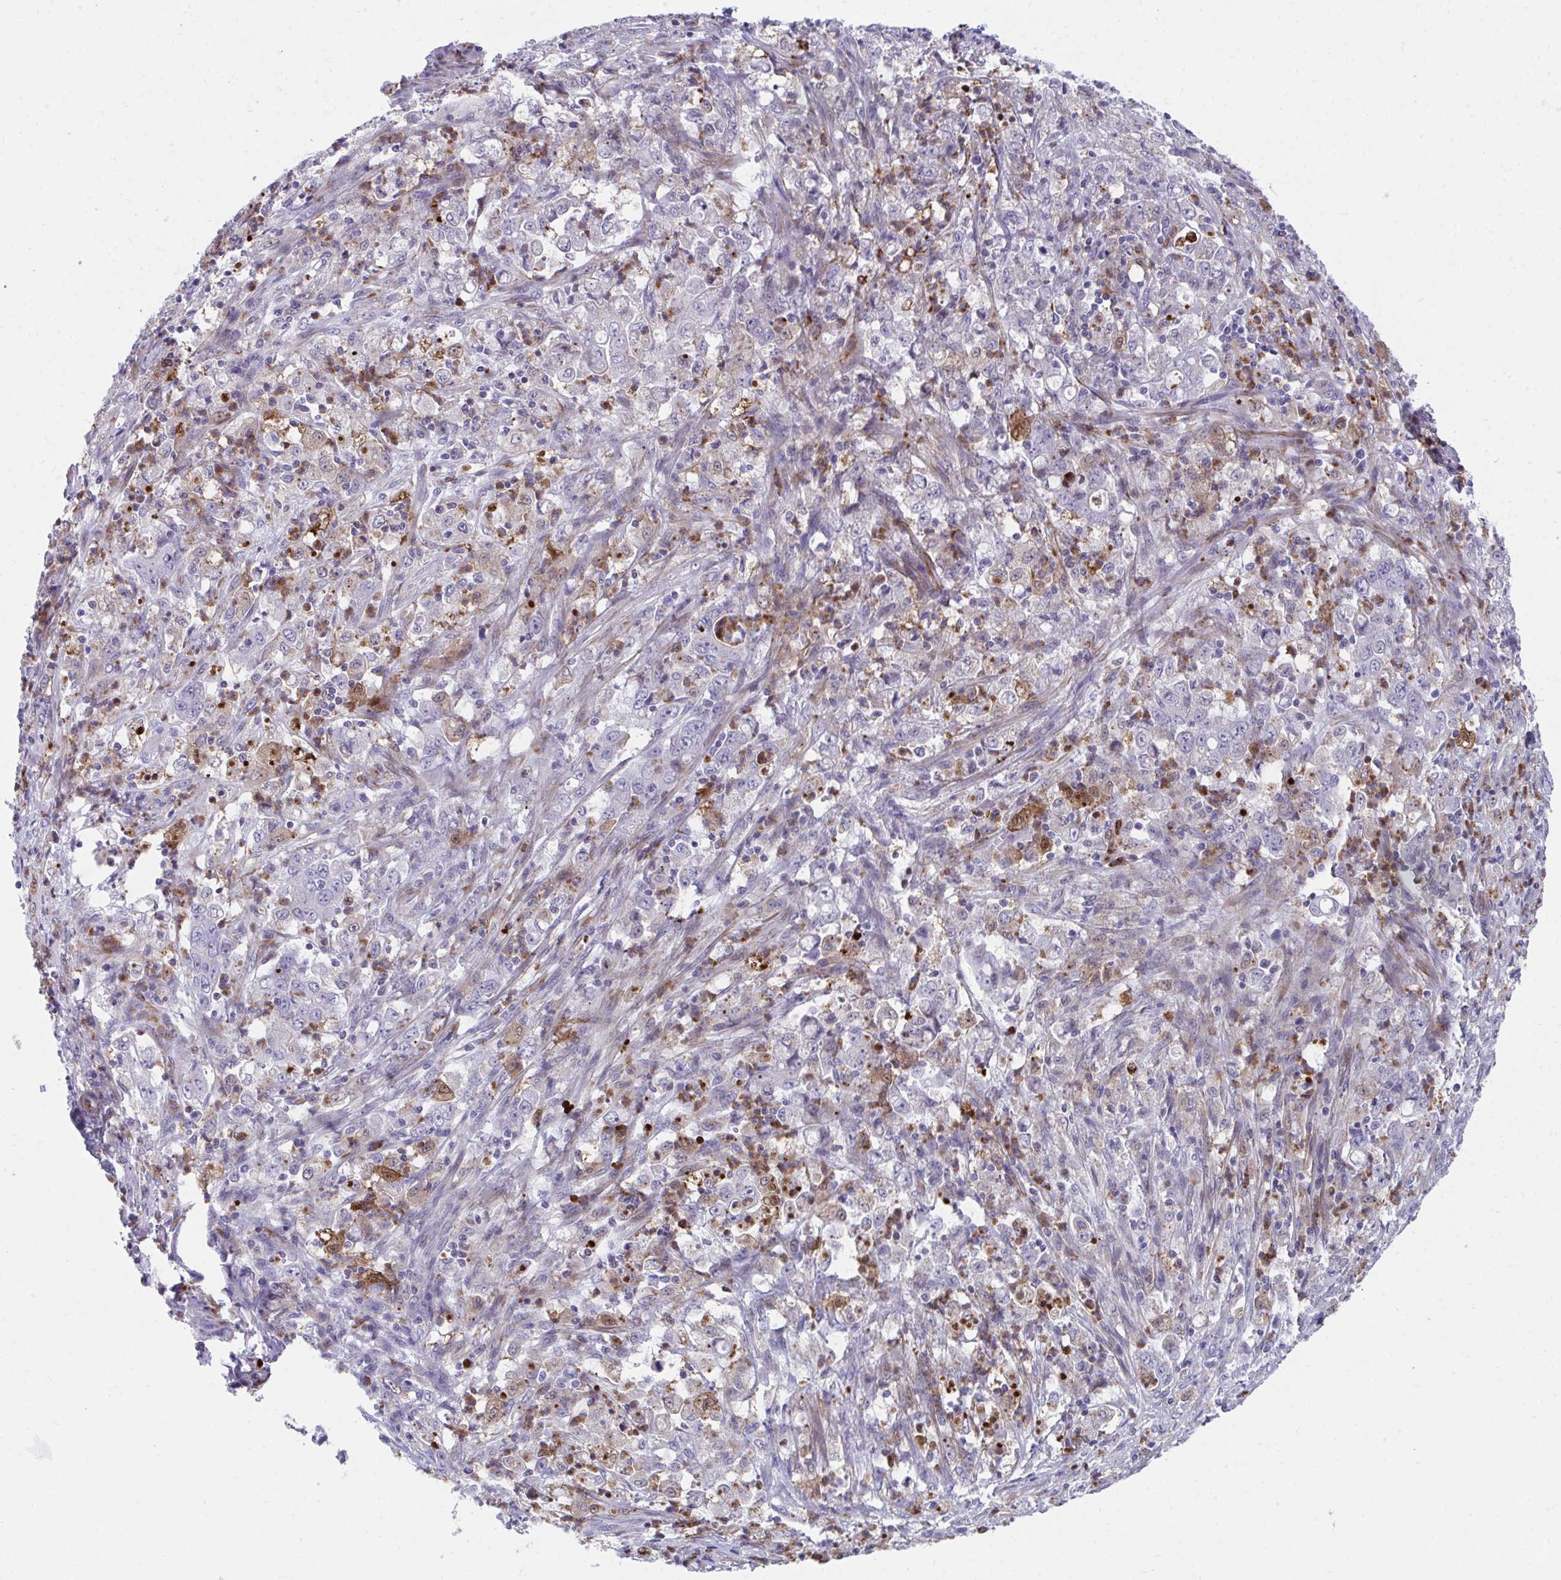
{"staining": {"intensity": "negative", "quantity": "none", "location": "none"}, "tissue": "stomach cancer", "cell_type": "Tumor cells", "image_type": "cancer", "snomed": [{"axis": "morphology", "description": "Adenocarcinoma, NOS"}, {"axis": "topography", "description": "Stomach, lower"}], "caption": "An immunohistochemistry (IHC) histopathology image of adenocarcinoma (stomach) is shown. There is no staining in tumor cells of adenocarcinoma (stomach). (DAB (3,3'-diaminobenzidine) immunohistochemistry (IHC), high magnification).", "gene": "CSTB", "patient": {"sex": "female", "age": 71}}